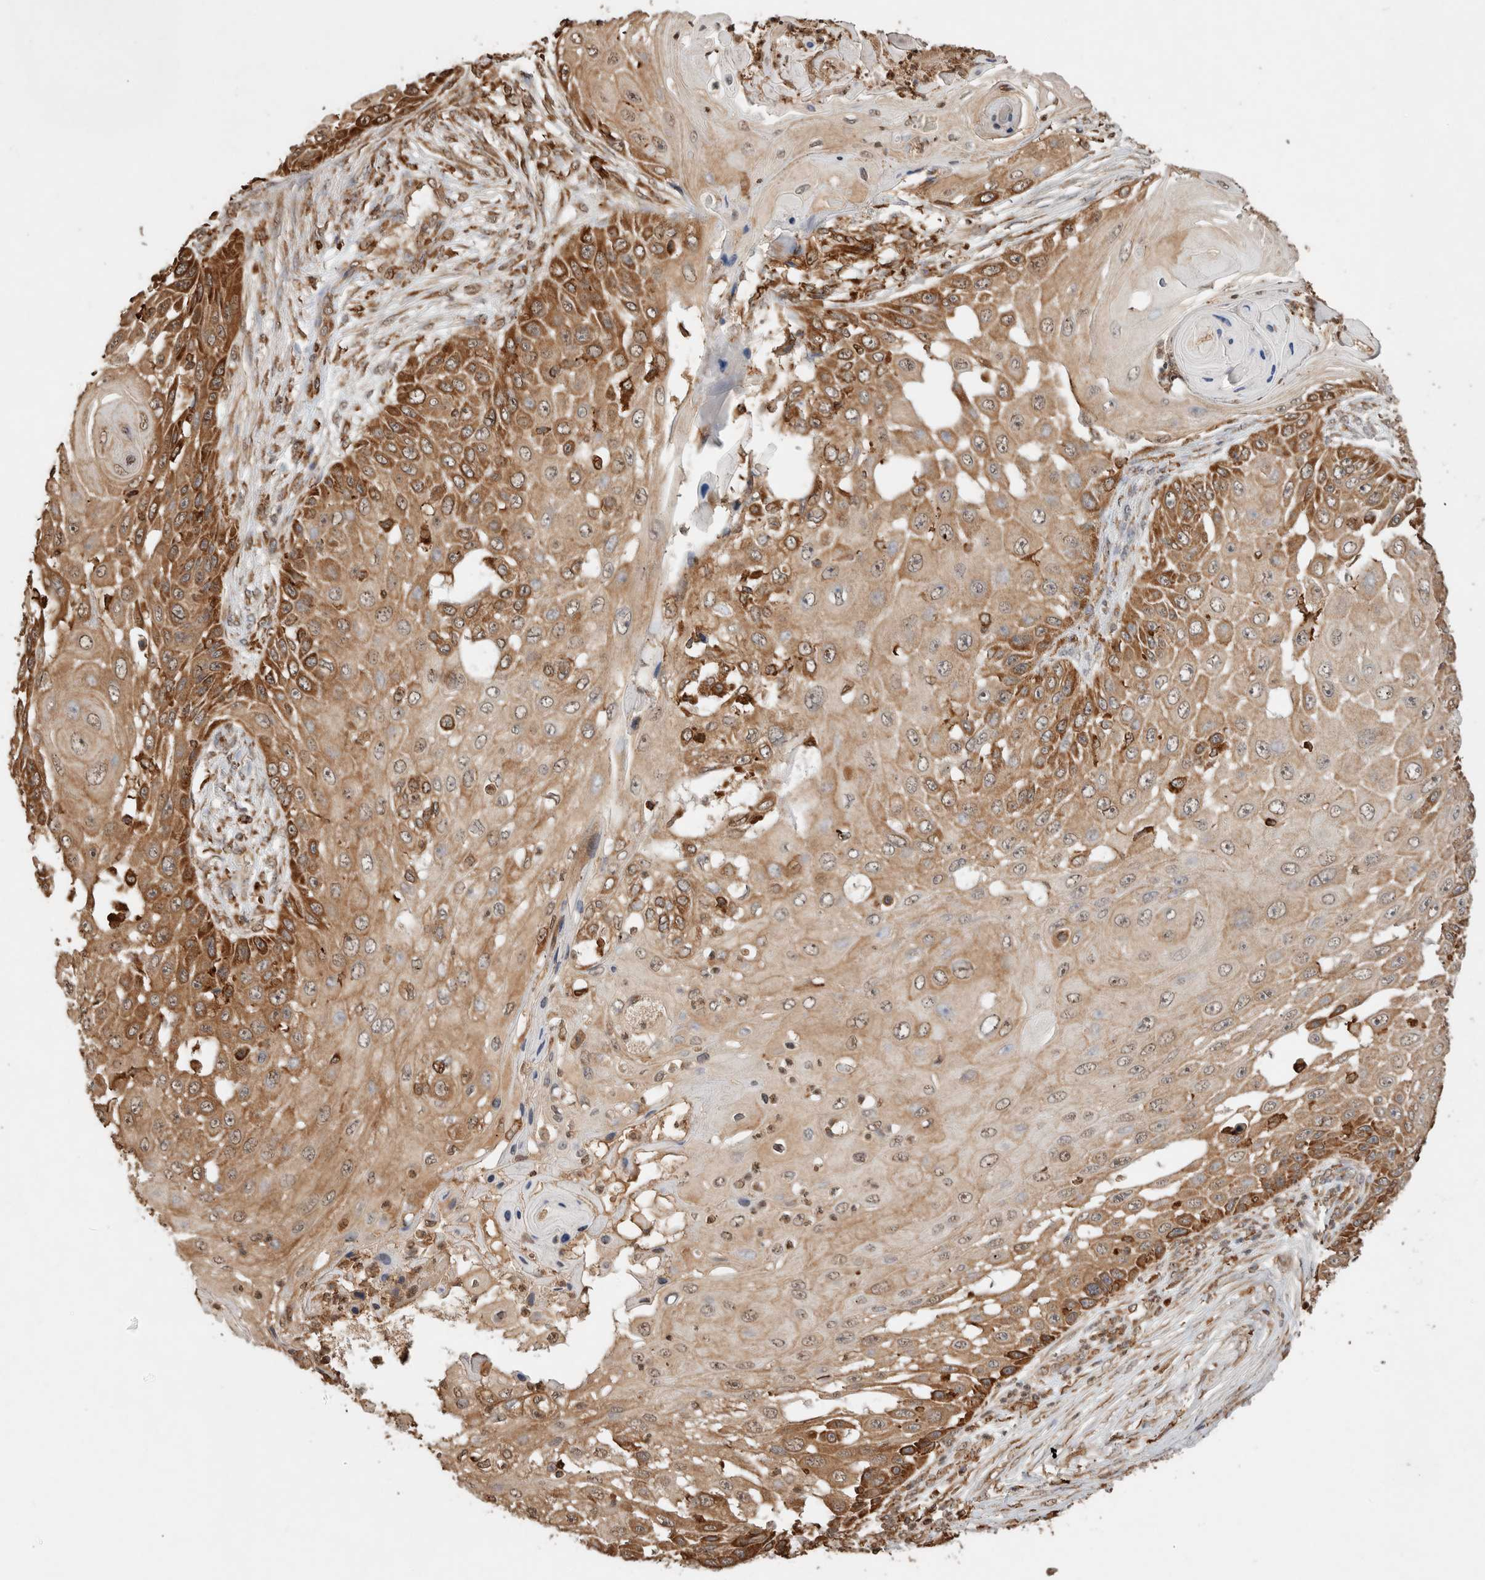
{"staining": {"intensity": "strong", "quantity": "25%-75%", "location": "cytoplasmic/membranous,nuclear"}, "tissue": "skin cancer", "cell_type": "Tumor cells", "image_type": "cancer", "snomed": [{"axis": "morphology", "description": "Squamous cell carcinoma, NOS"}, {"axis": "topography", "description": "Skin"}], "caption": "A high-resolution image shows immunohistochemistry (IHC) staining of skin squamous cell carcinoma, which shows strong cytoplasmic/membranous and nuclear staining in approximately 25%-75% of tumor cells.", "gene": "ERAP1", "patient": {"sex": "female", "age": 44}}